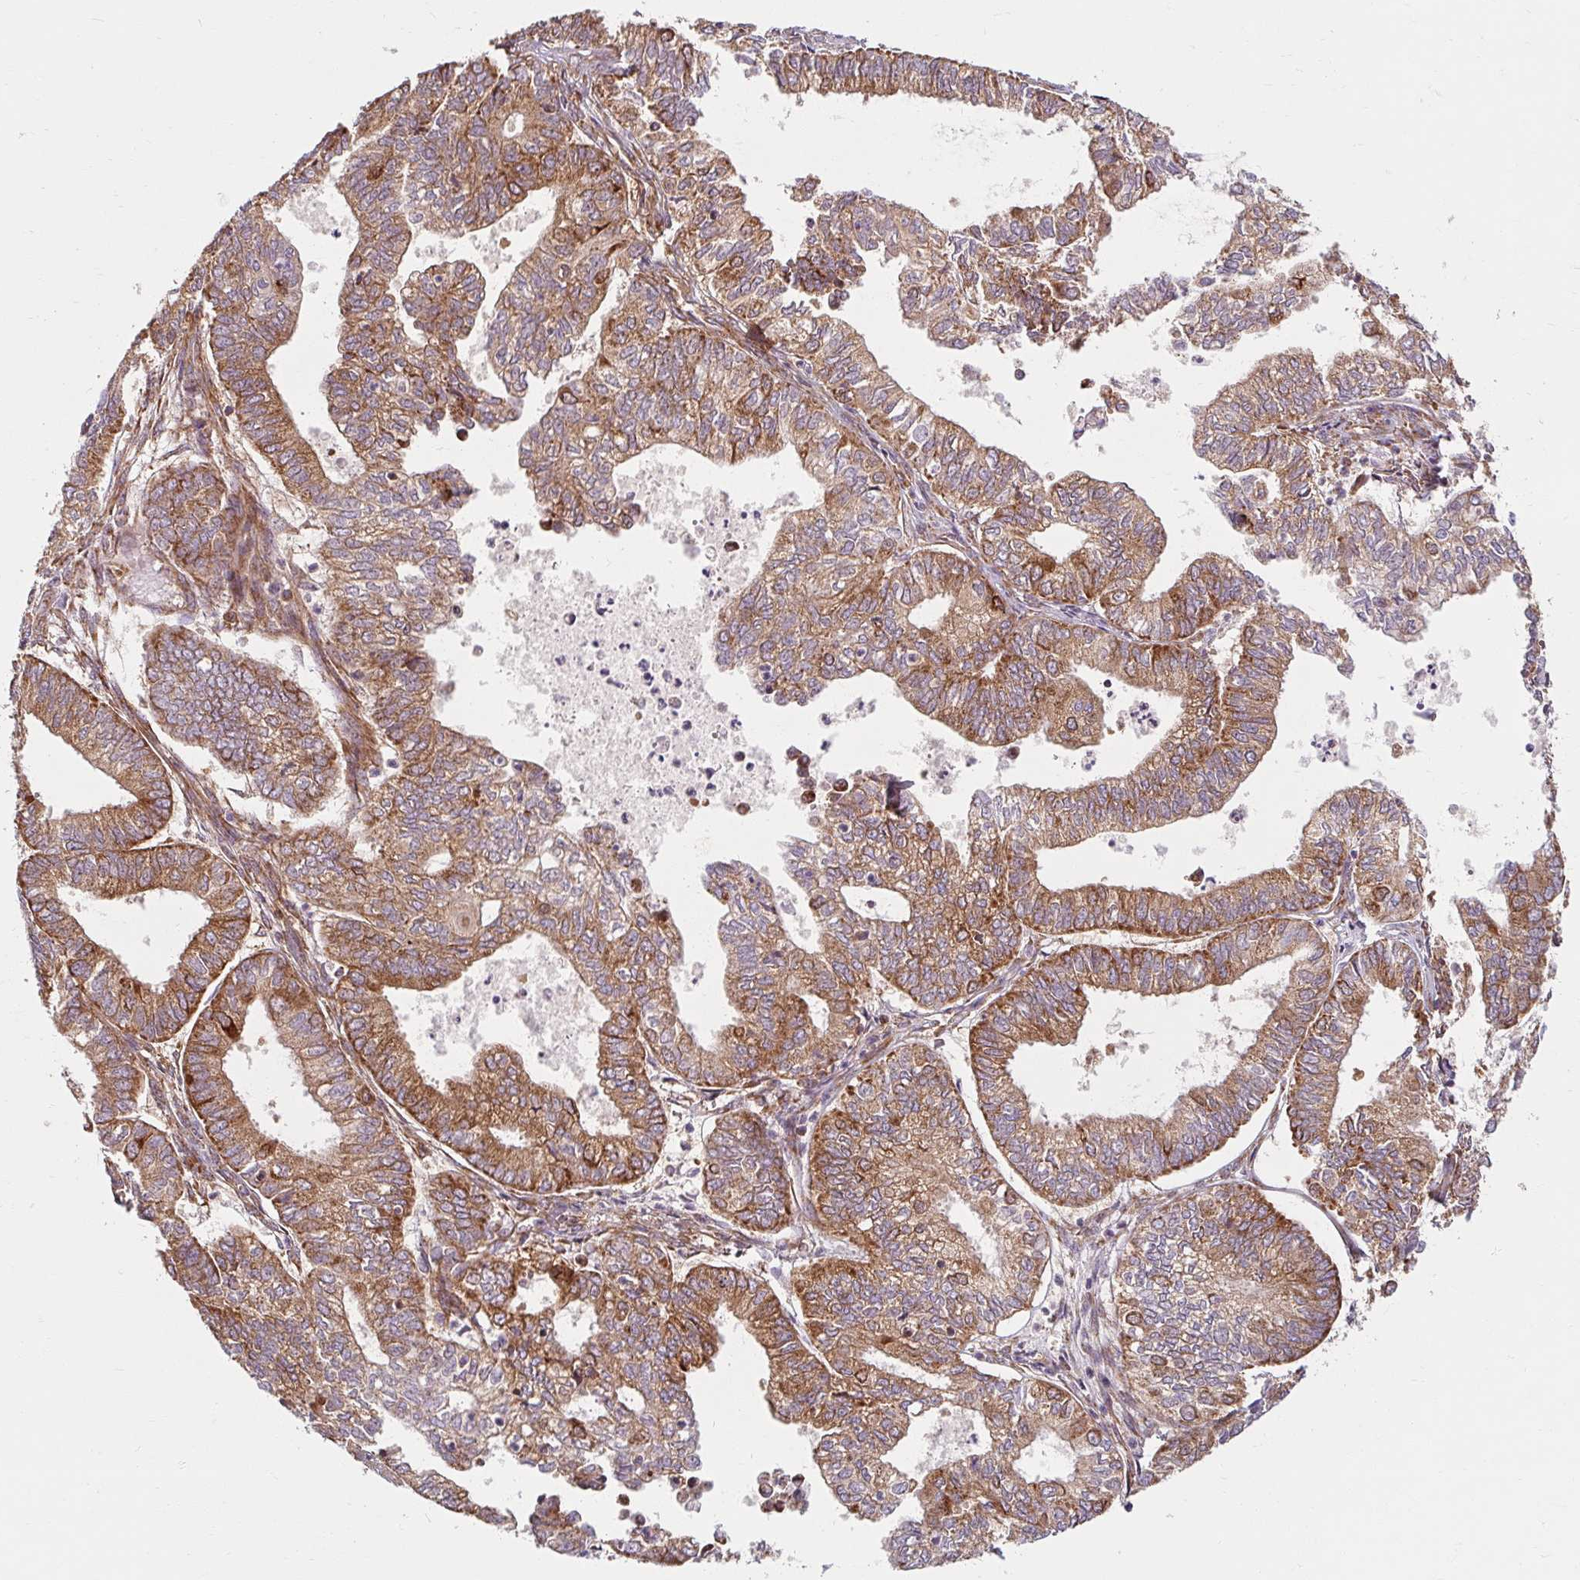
{"staining": {"intensity": "strong", "quantity": ">75%", "location": "cytoplasmic/membranous"}, "tissue": "ovarian cancer", "cell_type": "Tumor cells", "image_type": "cancer", "snomed": [{"axis": "morphology", "description": "Carcinoma, endometroid"}, {"axis": "topography", "description": "Ovary"}], "caption": "Protein expression analysis of human ovarian endometroid carcinoma reveals strong cytoplasmic/membranous staining in about >75% of tumor cells.", "gene": "BTF3", "patient": {"sex": "female", "age": 64}}